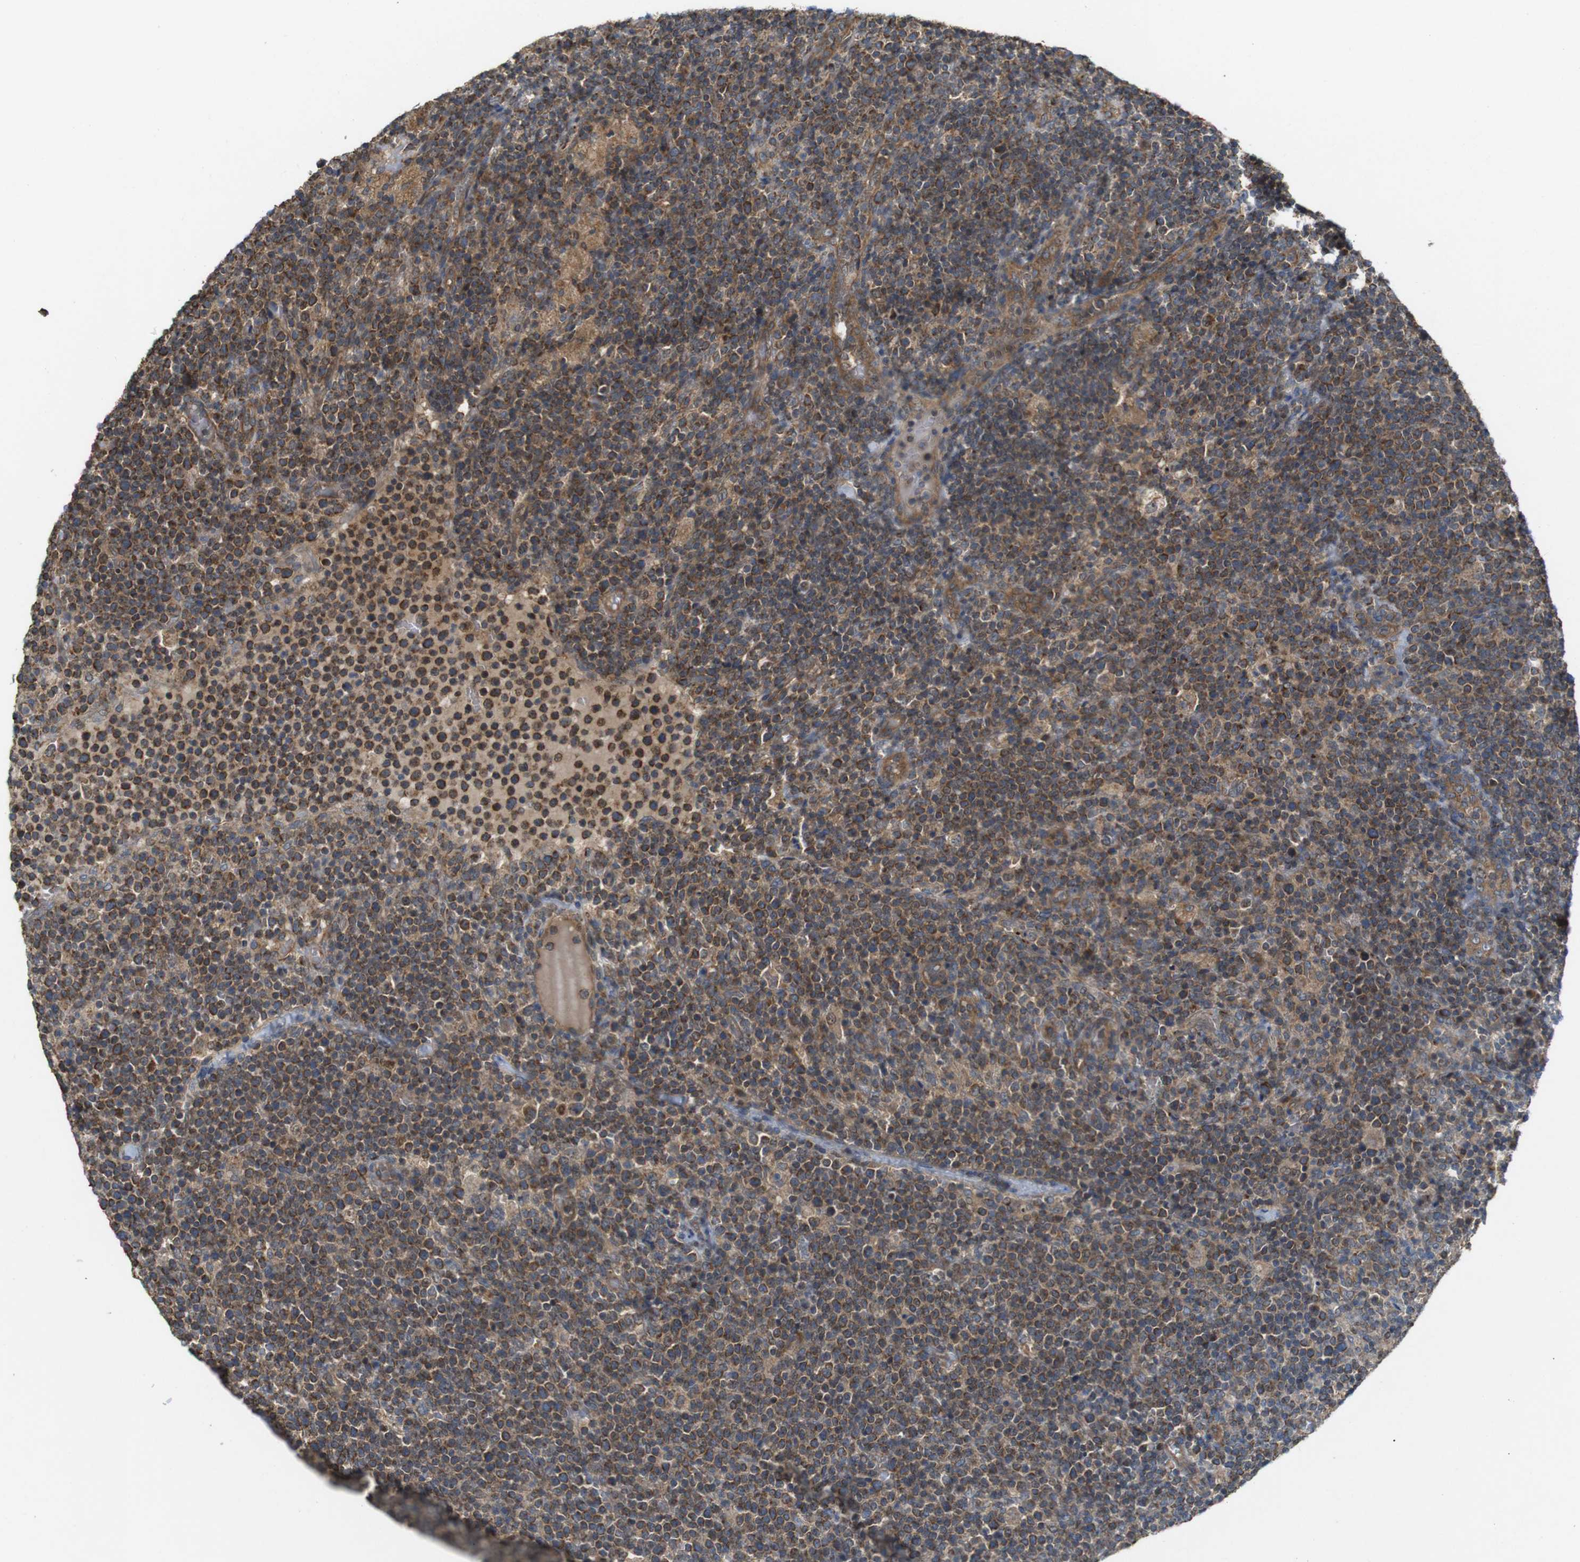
{"staining": {"intensity": "strong", "quantity": "25%-75%", "location": "cytoplasmic/membranous"}, "tissue": "lymphoma", "cell_type": "Tumor cells", "image_type": "cancer", "snomed": [{"axis": "morphology", "description": "Malignant lymphoma, non-Hodgkin's type, High grade"}, {"axis": "topography", "description": "Lymph node"}], "caption": "Malignant lymphoma, non-Hodgkin's type (high-grade) stained for a protein displays strong cytoplasmic/membranous positivity in tumor cells.", "gene": "KSR1", "patient": {"sex": "male", "age": 61}}